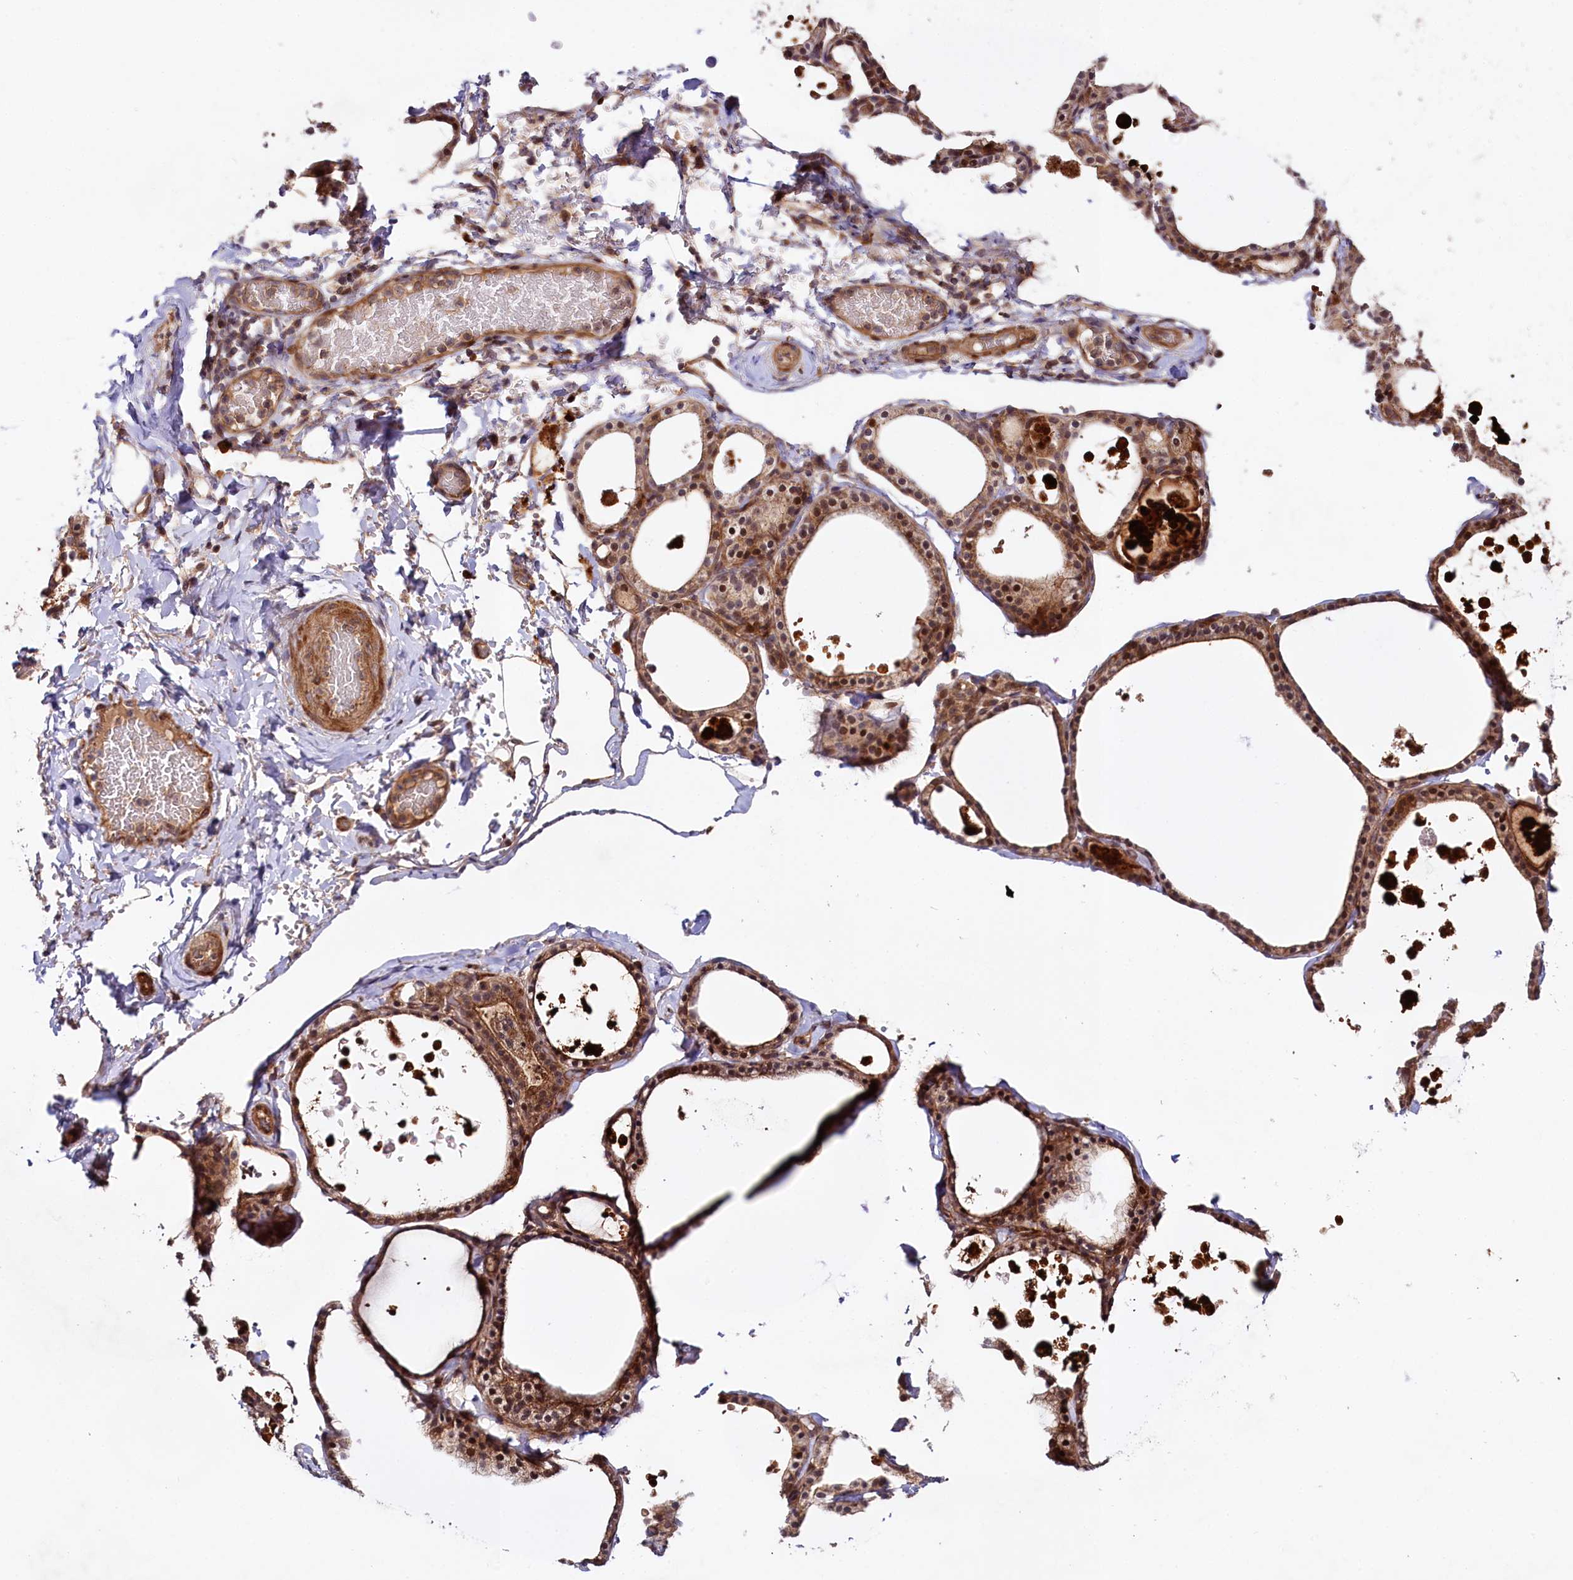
{"staining": {"intensity": "strong", "quantity": ">75%", "location": "cytoplasmic/membranous"}, "tissue": "thyroid gland", "cell_type": "Glandular cells", "image_type": "normal", "snomed": [{"axis": "morphology", "description": "Normal tissue, NOS"}, {"axis": "topography", "description": "Thyroid gland"}], "caption": "Immunohistochemical staining of normal human thyroid gland exhibits strong cytoplasmic/membranous protein staining in about >75% of glandular cells. (IHC, brightfield microscopy, high magnification).", "gene": "NEDD1", "patient": {"sex": "male", "age": 56}}